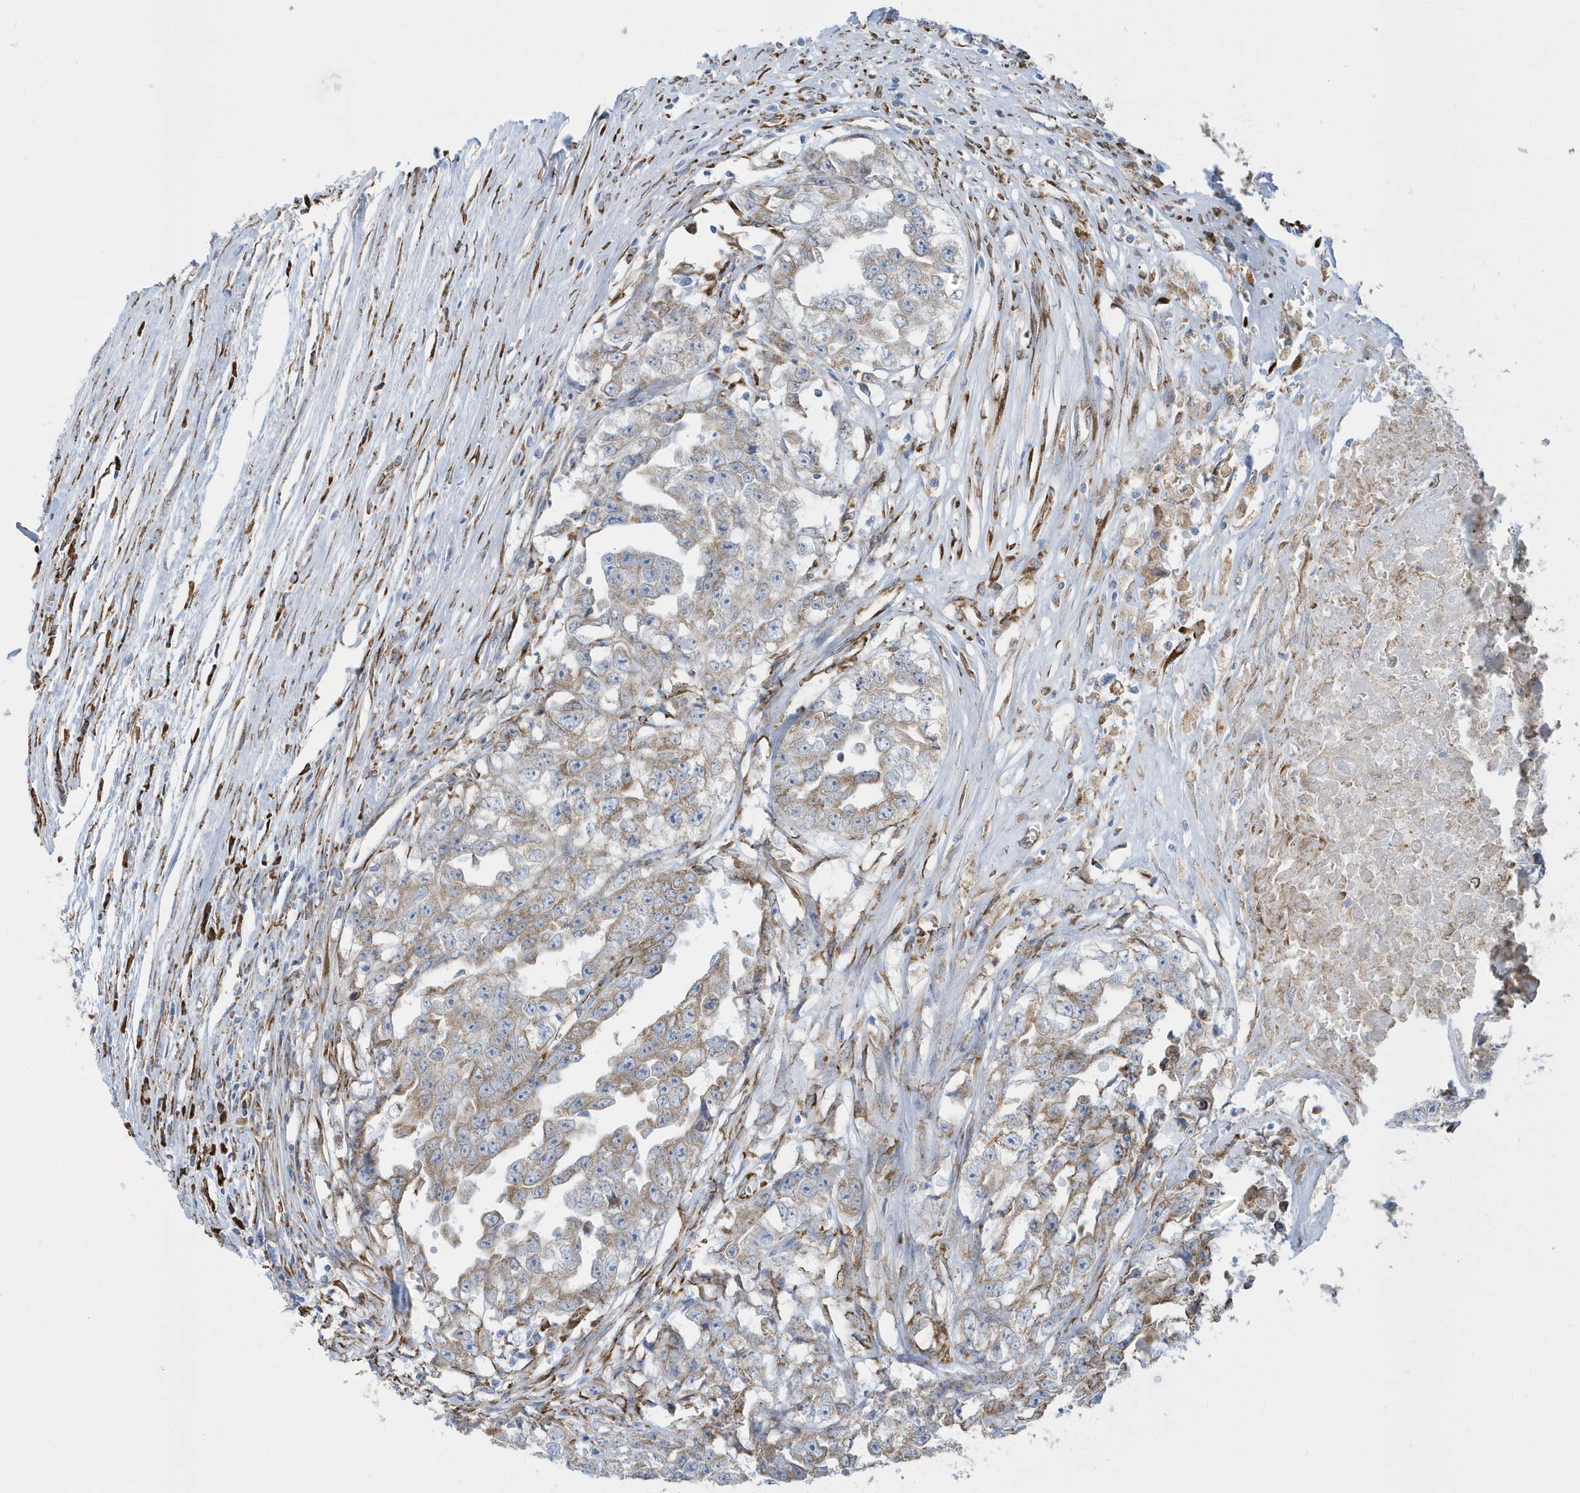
{"staining": {"intensity": "moderate", "quantity": "<25%", "location": "cytoplasmic/membranous"}, "tissue": "testis cancer", "cell_type": "Tumor cells", "image_type": "cancer", "snomed": [{"axis": "morphology", "description": "Seminoma, NOS"}, {"axis": "morphology", "description": "Carcinoma, Embryonal, NOS"}, {"axis": "topography", "description": "Testis"}], "caption": "Brown immunohistochemical staining in human testis embryonal carcinoma displays moderate cytoplasmic/membranous expression in about <25% of tumor cells.", "gene": "DCAF1", "patient": {"sex": "male", "age": 43}}